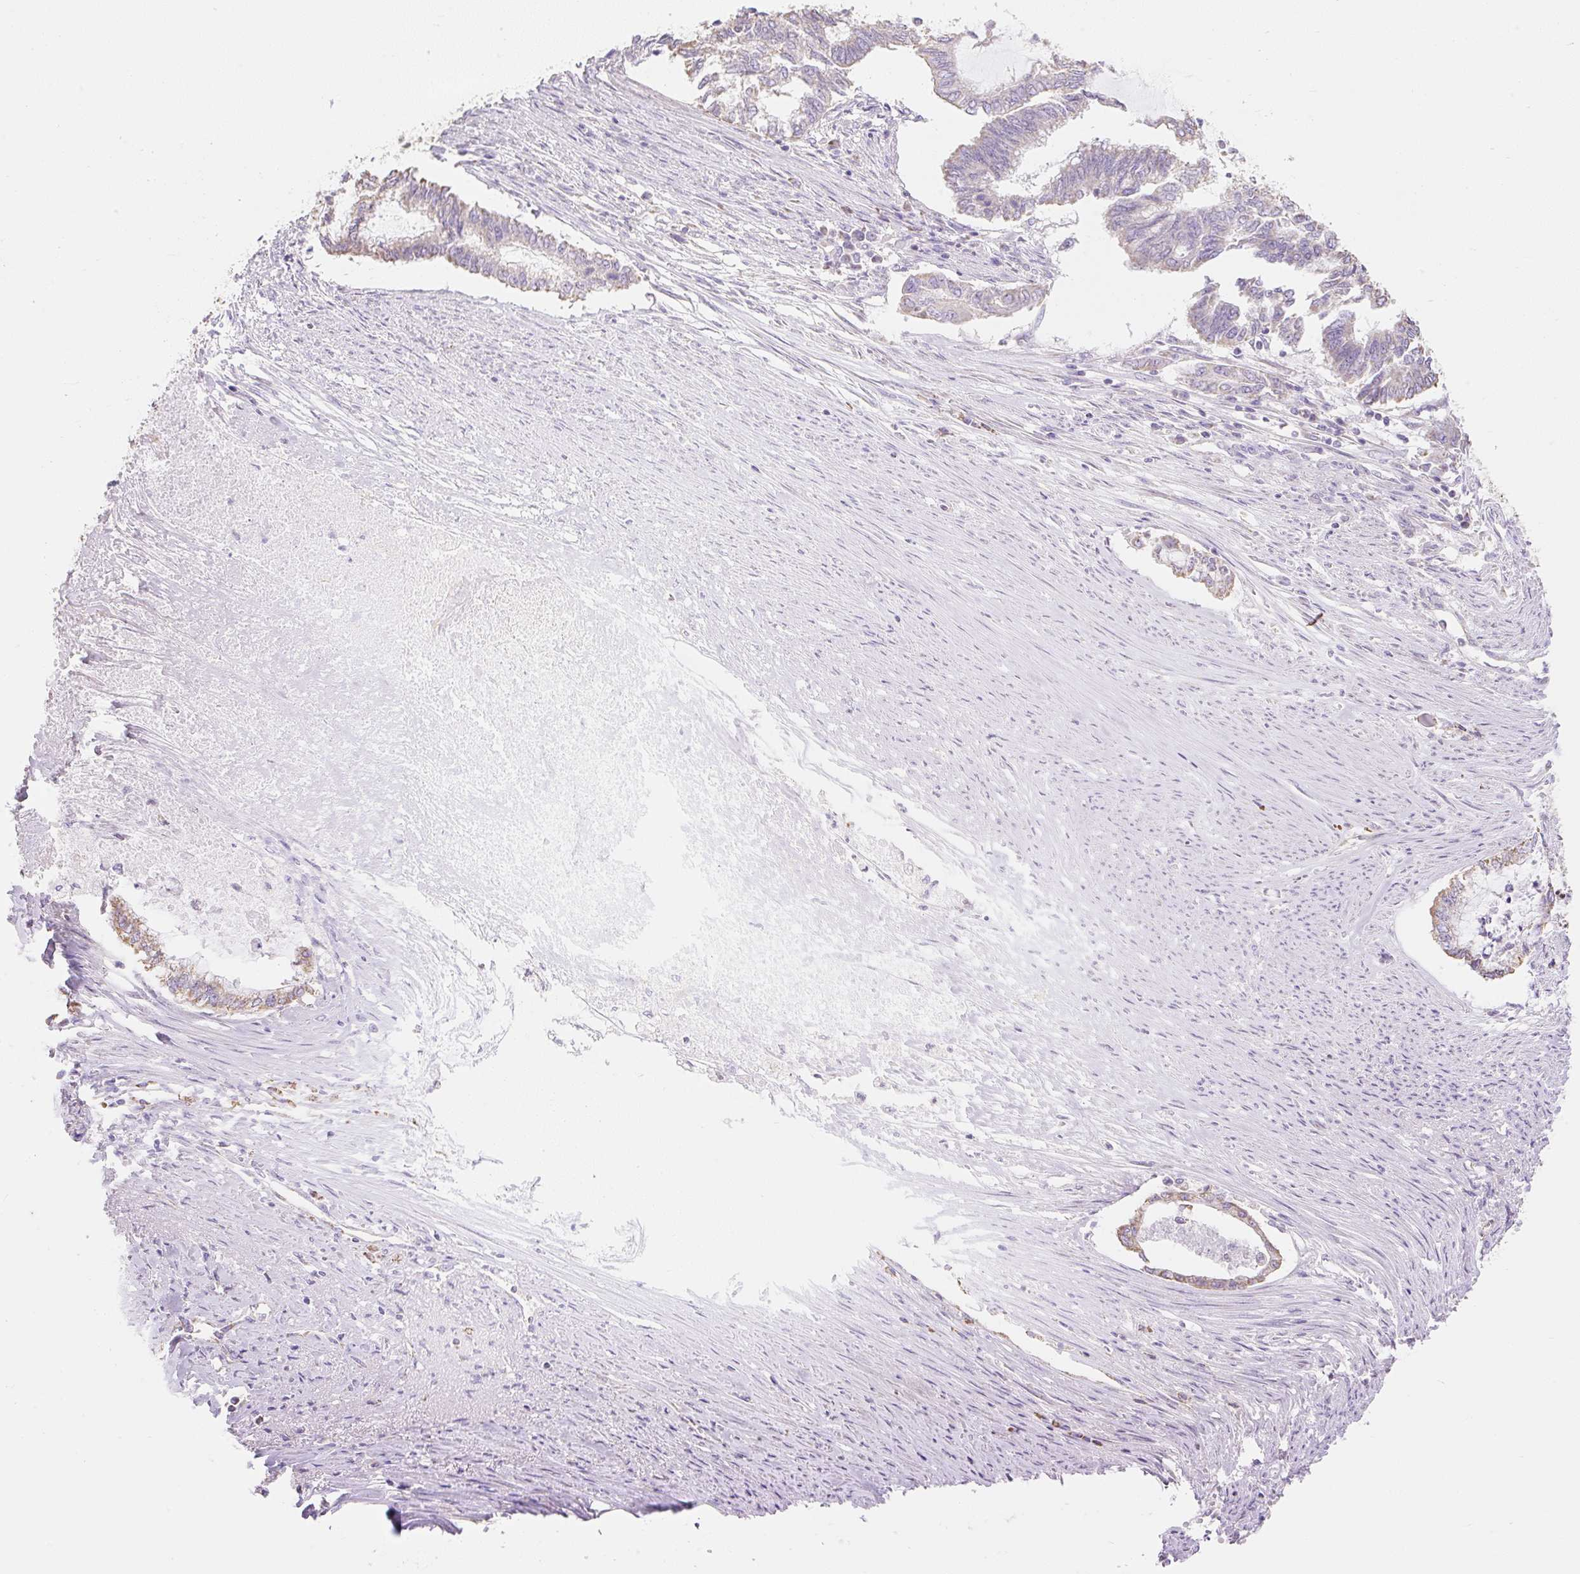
{"staining": {"intensity": "weak", "quantity": "<25%", "location": "cytoplasmic/membranous"}, "tissue": "endometrial cancer", "cell_type": "Tumor cells", "image_type": "cancer", "snomed": [{"axis": "morphology", "description": "Adenocarcinoma, NOS"}, {"axis": "topography", "description": "Endometrium"}], "caption": "Protein analysis of endometrial cancer shows no significant expression in tumor cells.", "gene": "DHX35", "patient": {"sex": "female", "age": 79}}